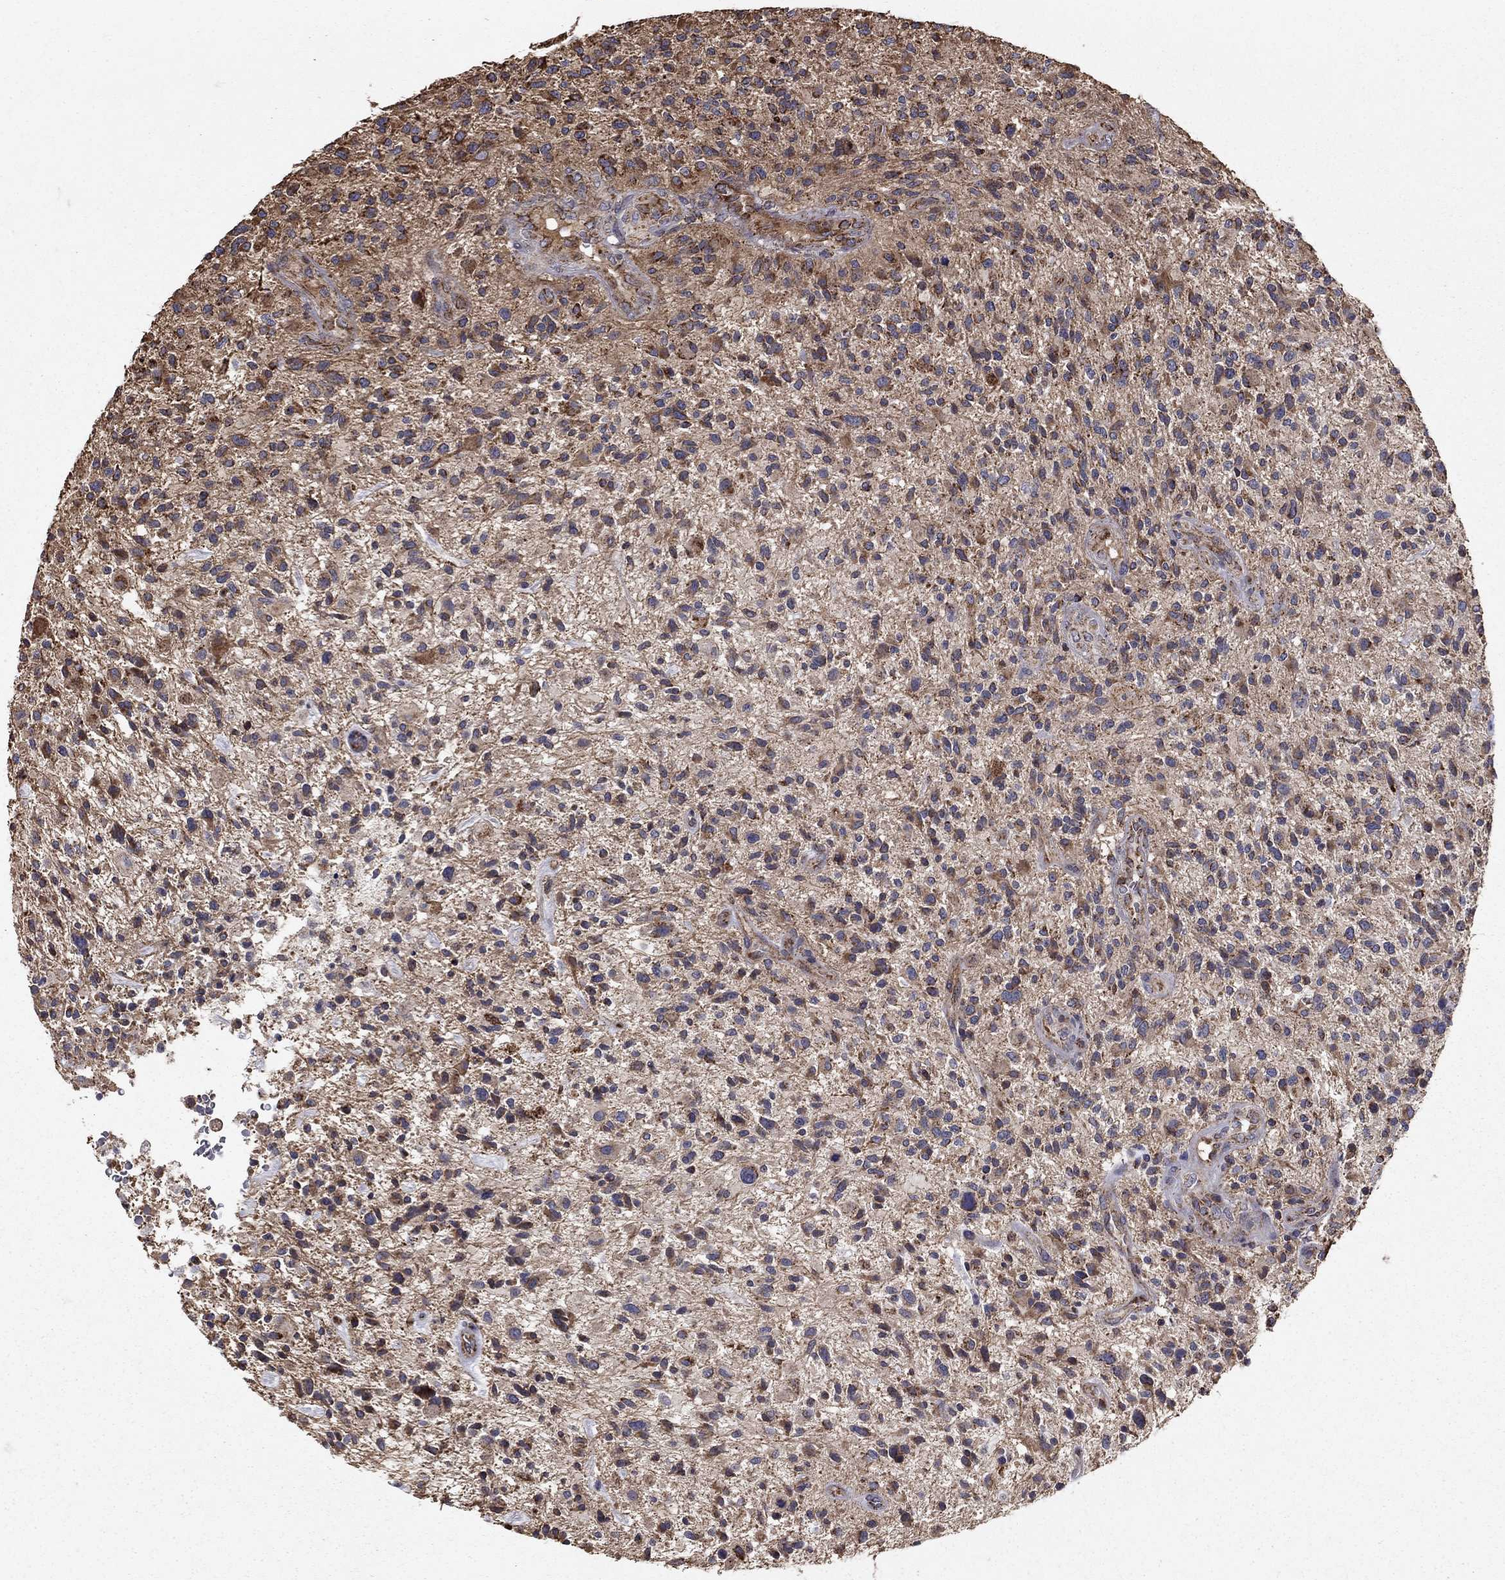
{"staining": {"intensity": "strong", "quantity": "<25%", "location": "cytoplasmic/membranous"}, "tissue": "glioma", "cell_type": "Tumor cells", "image_type": "cancer", "snomed": [{"axis": "morphology", "description": "Glioma, malignant, High grade"}, {"axis": "topography", "description": "Brain"}], "caption": "High-grade glioma (malignant) was stained to show a protein in brown. There is medium levels of strong cytoplasmic/membranous staining in approximately <25% of tumor cells. The protein of interest is stained brown, and the nuclei are stained in blue (DAB (3,3'-diaminobenzidine) IHC with brightfield microscopy, high magnification).", "gene": "NDUFS8", "patient": {"sex": "male", "age": 47}}